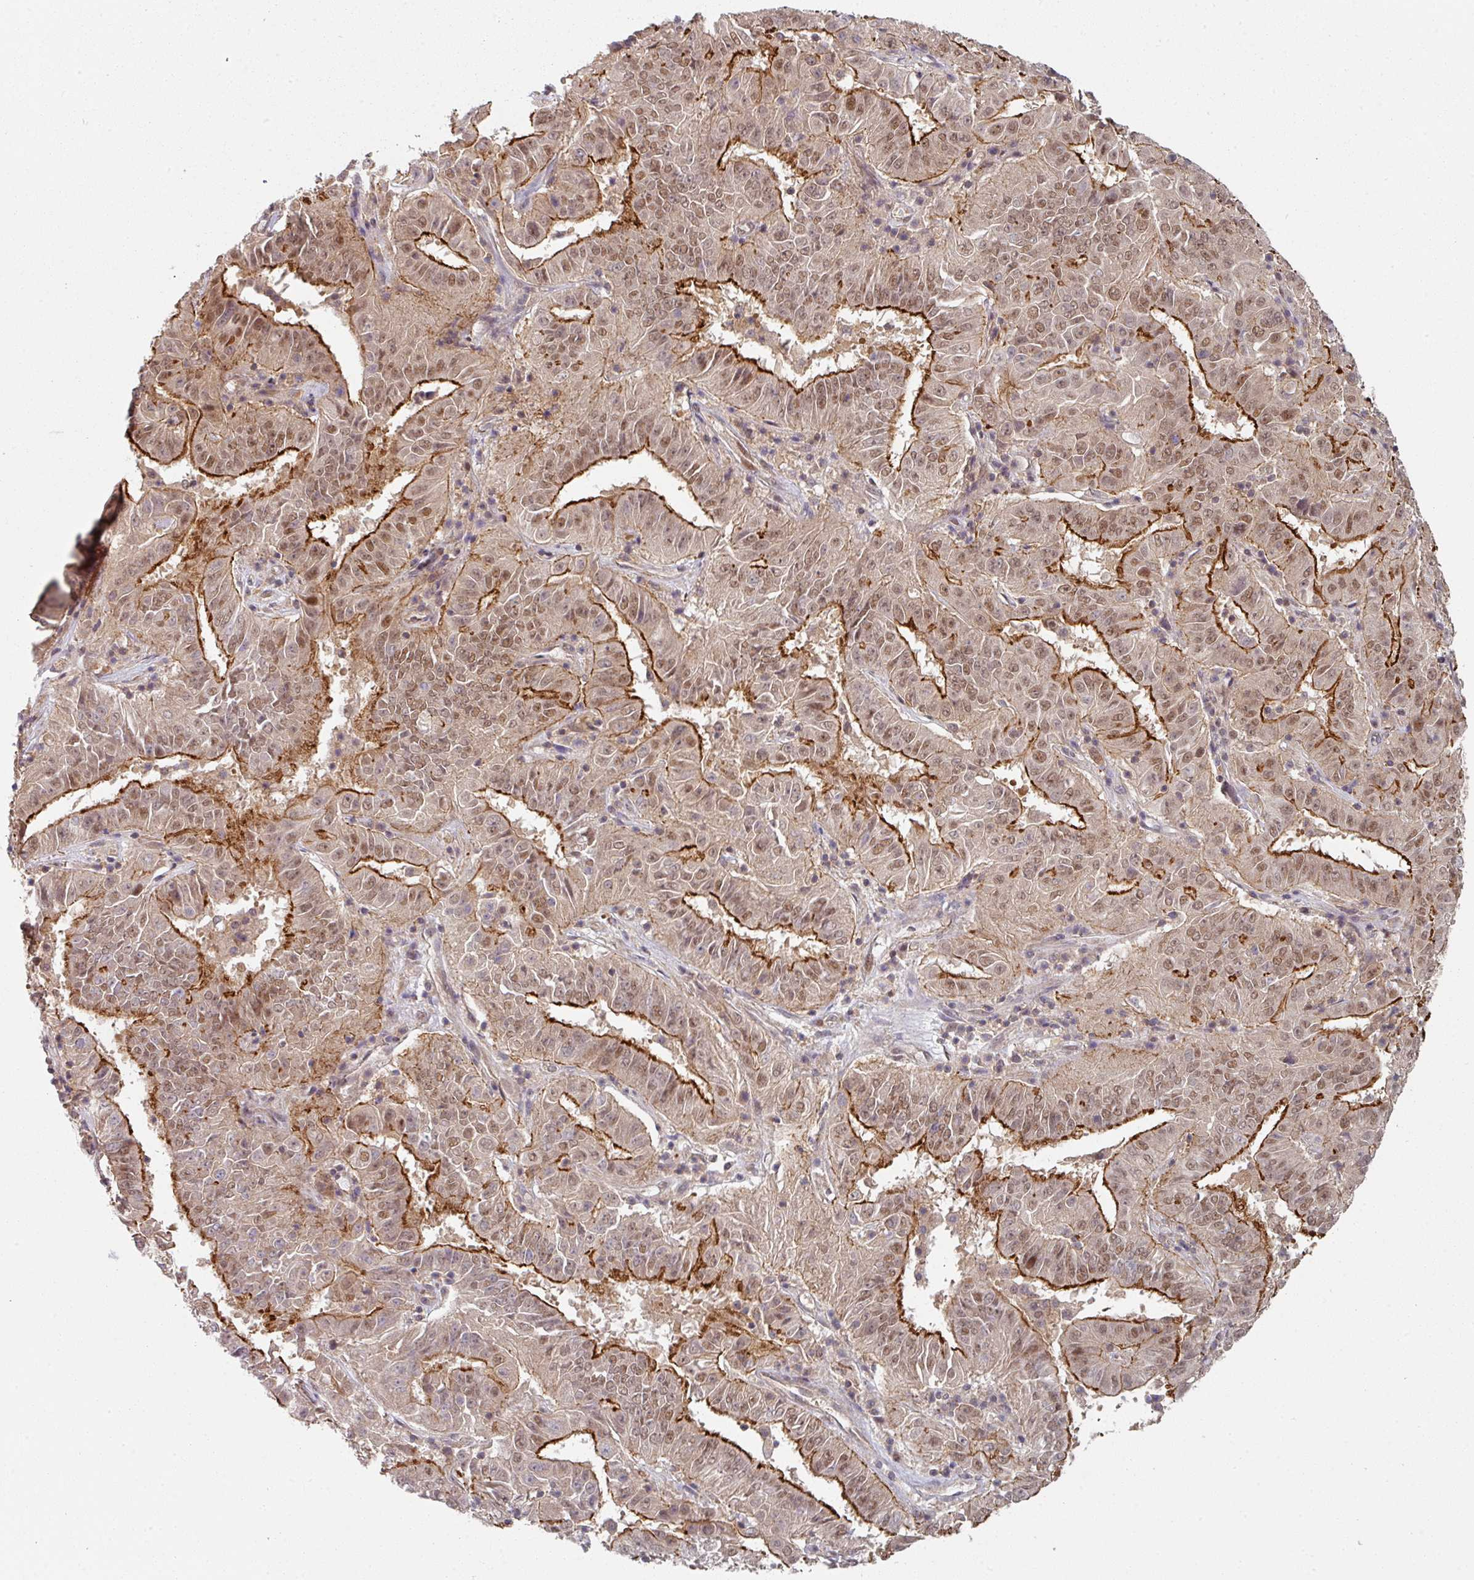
{"staining": {"intensity": "strong", "quantity": "25%-75%", "location": "cytoplasmic/membranous,nuclear"}, "tissue": "pancreatic cancer", "cell_type": "Tumor cells", "image_type": "cancer", "snomed": [{"axis": "morphology", "description": "Adenocarcinoma, NOS"}, {"axis": "topography", "description": "Pancreas"}], "caption": "Adenocarcinoma (pancreatic) stained with a brown dye shows strong cytoplasmic/membranous and nuclear positive positivity in about 25%-75% of tumor cells.", "gene": "PSME3IP1", "patient": {"sex": "male", "age": 63}}